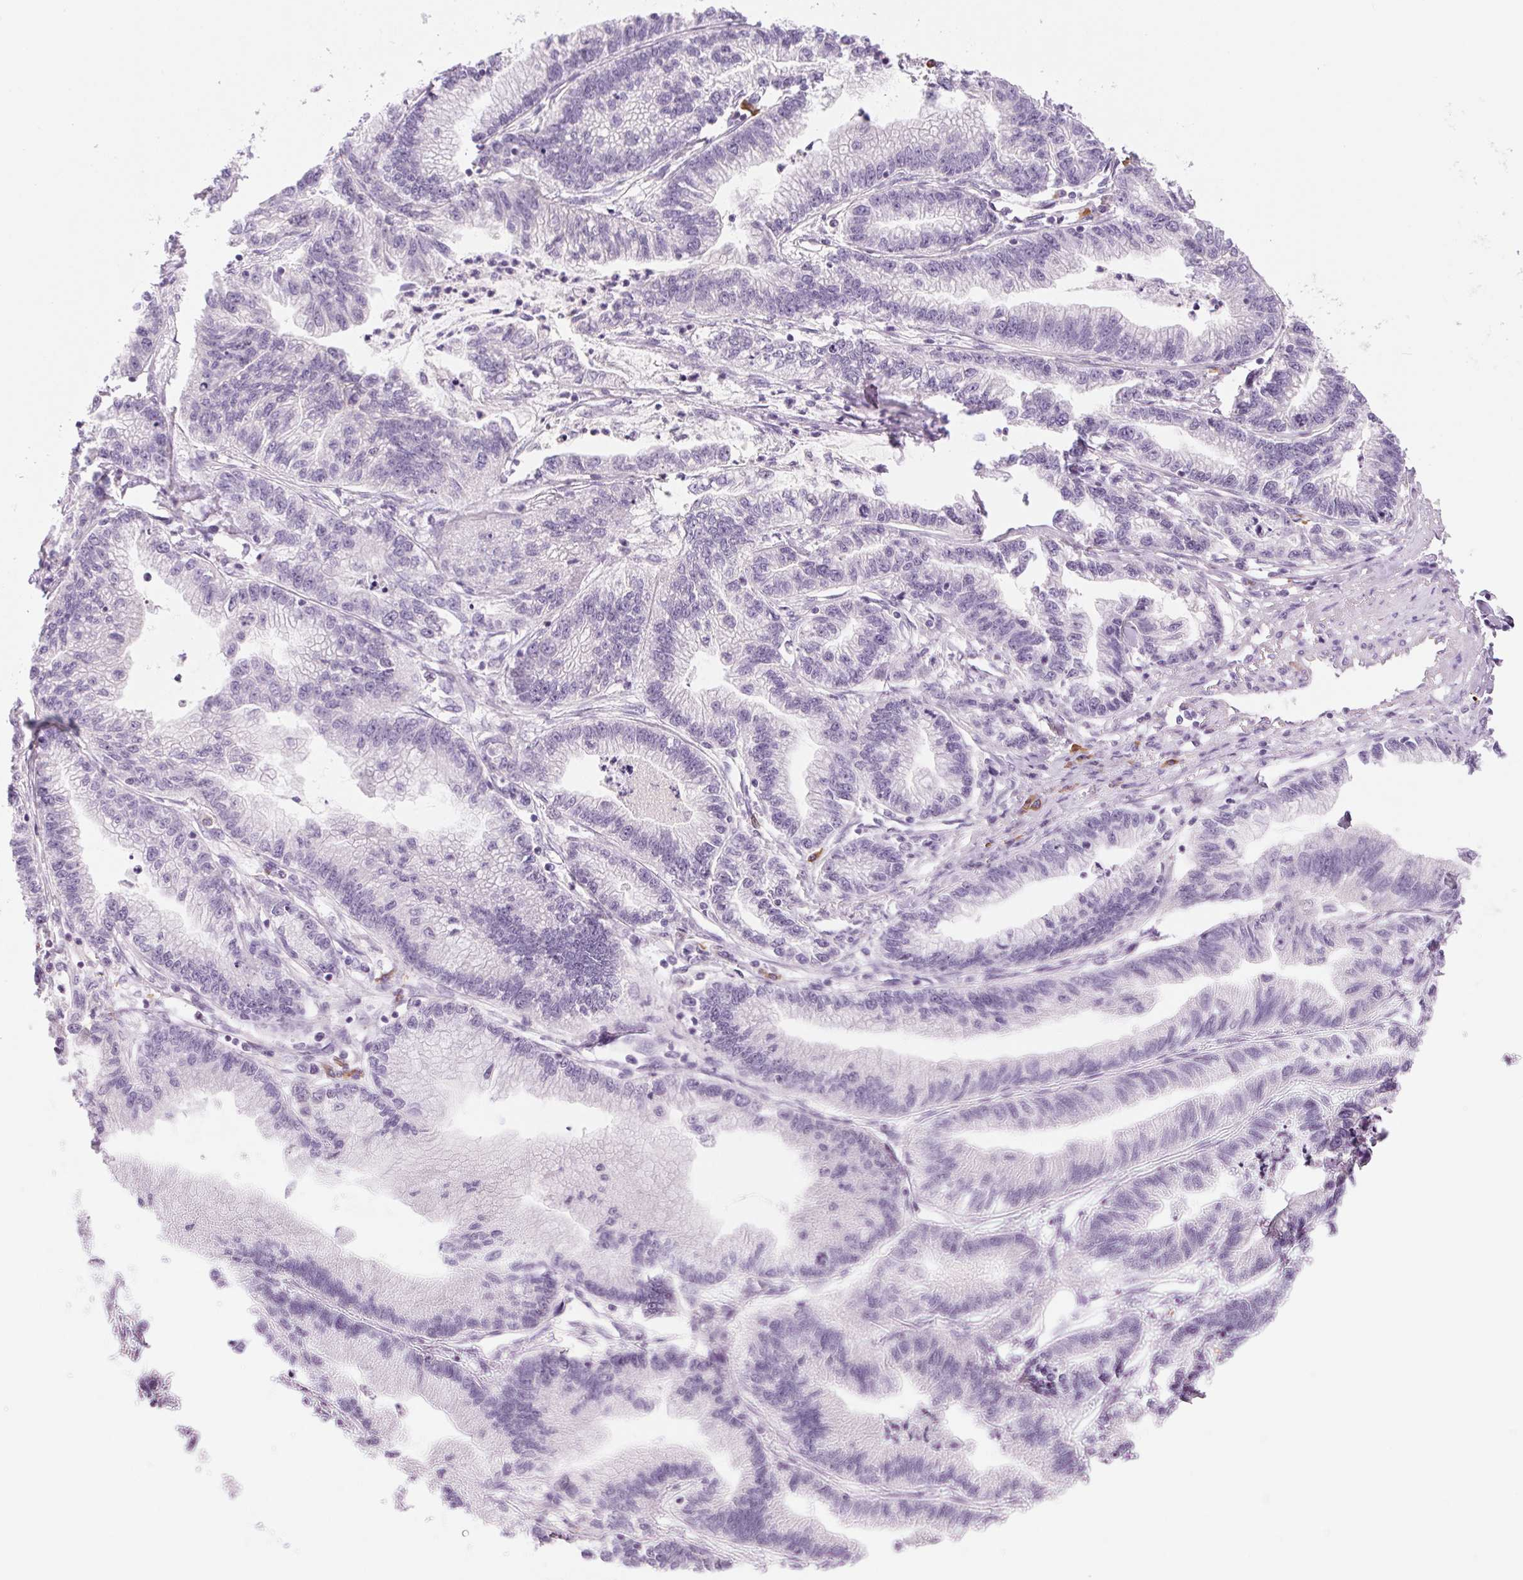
{"staining": {"intensity": "negative", "quantity": "none", "location": "none"}, "tissue": "stomach cancer", "cell_type": "Tumor cells", "image_type": "cancer", "snomed": [{"axis": "morphology", "description": "Adenocarcinoma, NOS"}, {"axis": "topography", "description": "Stomach"}], "caption": "A micrograph of adenocarcinoma (stomach) stained for a protein demonstrates no brown staining in tumor cells.", "gene": "IFIT1B", "patient": {"sex": "male", "age": 83}}